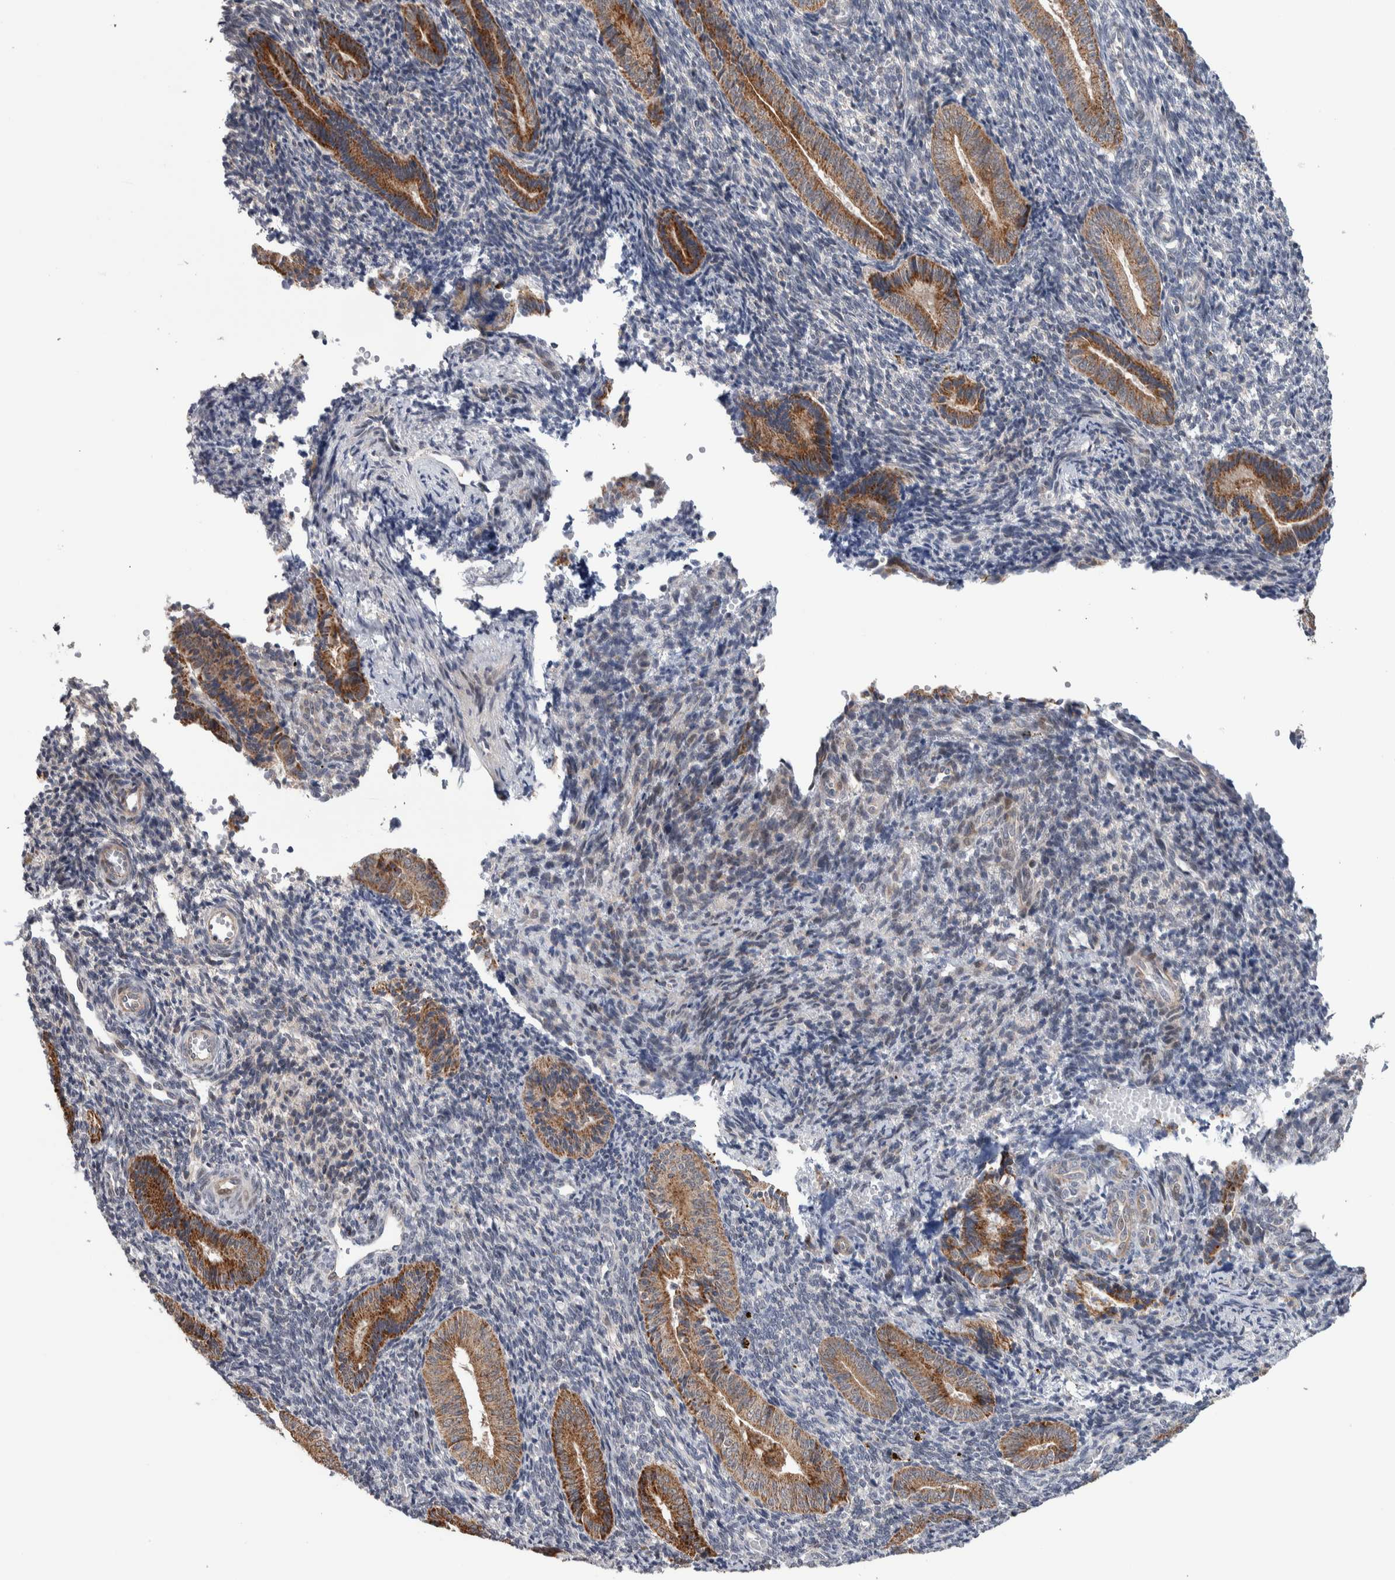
{"staining": {"intensity": "weak", "quantity": "<25%", "location": "cytoplasmic/membranous"}, "tissue": "endometrium", "cell_type": "Cells in endometrial stroma", "image_type": "normal", "snomed": [{"axis": "morphology", "description": "Normal tissue, NOS"}, {"axis": "topography", "description": "Uterus"}, {"axis": "topography", "description": "Endometrium"}], "caption": "This is an immunohistochemistry (IHC) micrograph of benign human endometrium. There is no positivity in cells in endometrial stroma.", "gene": "PRRG4", "patient": {"sex": "female", "age": 33}}